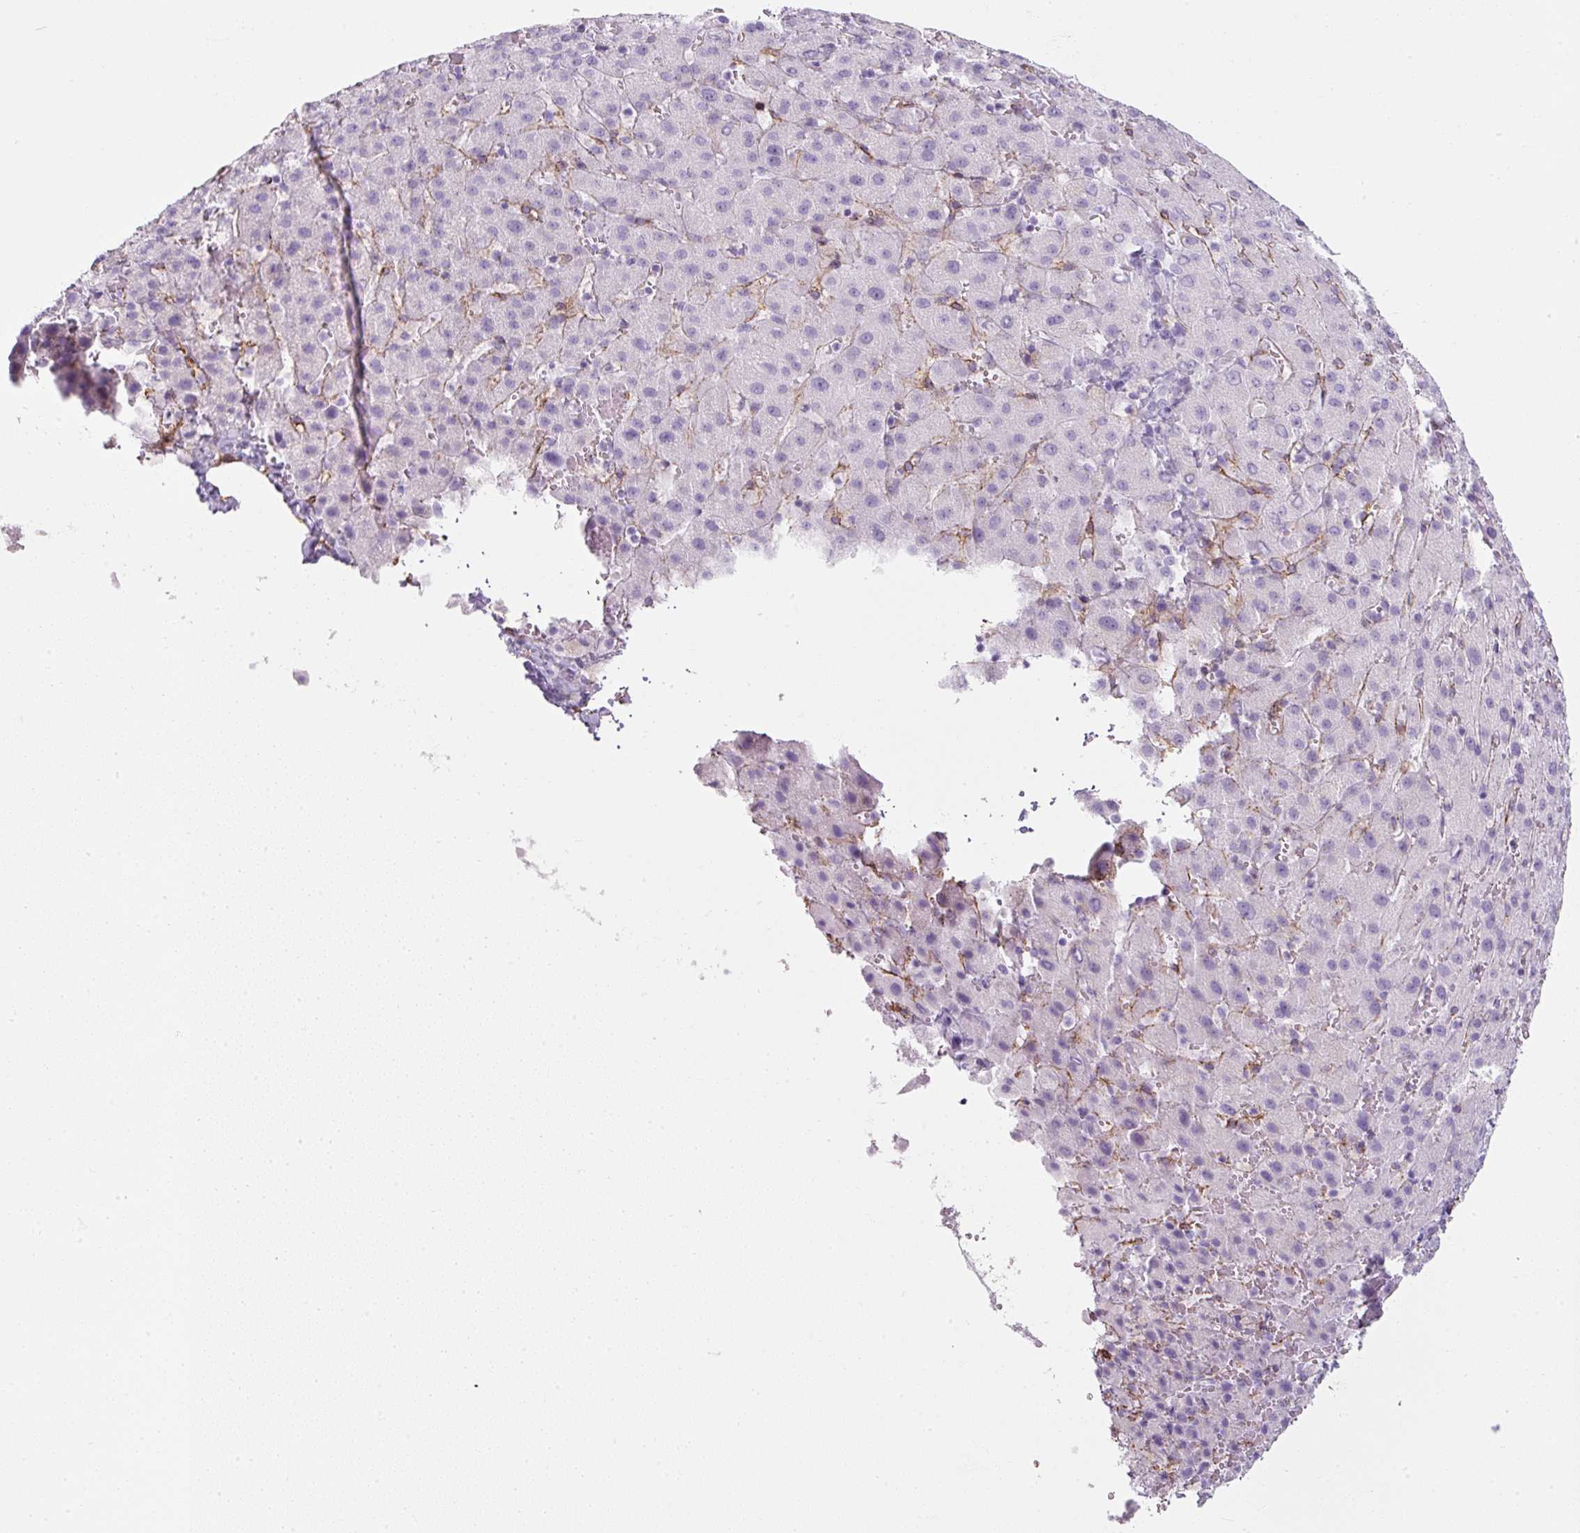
{"staining": {"intensity": "negative", "quantity": "none", "location": "none"}, "tissue": "liver cancer", "cell_type": "Tumor cells", "image_type": "cancer", "snomed": [{"axis": "morphology", "description": "Carcinoma, Hepatocellular, NOS"}, {"axis": "topography", "description": "Liver"}], "caption": "Histopathology image shows no significant protein positivity in tumor cells of liver hepatocellular carcinoma.", "gene": "CAVIN3", "patient": {"sex": "female", "age": 58}}